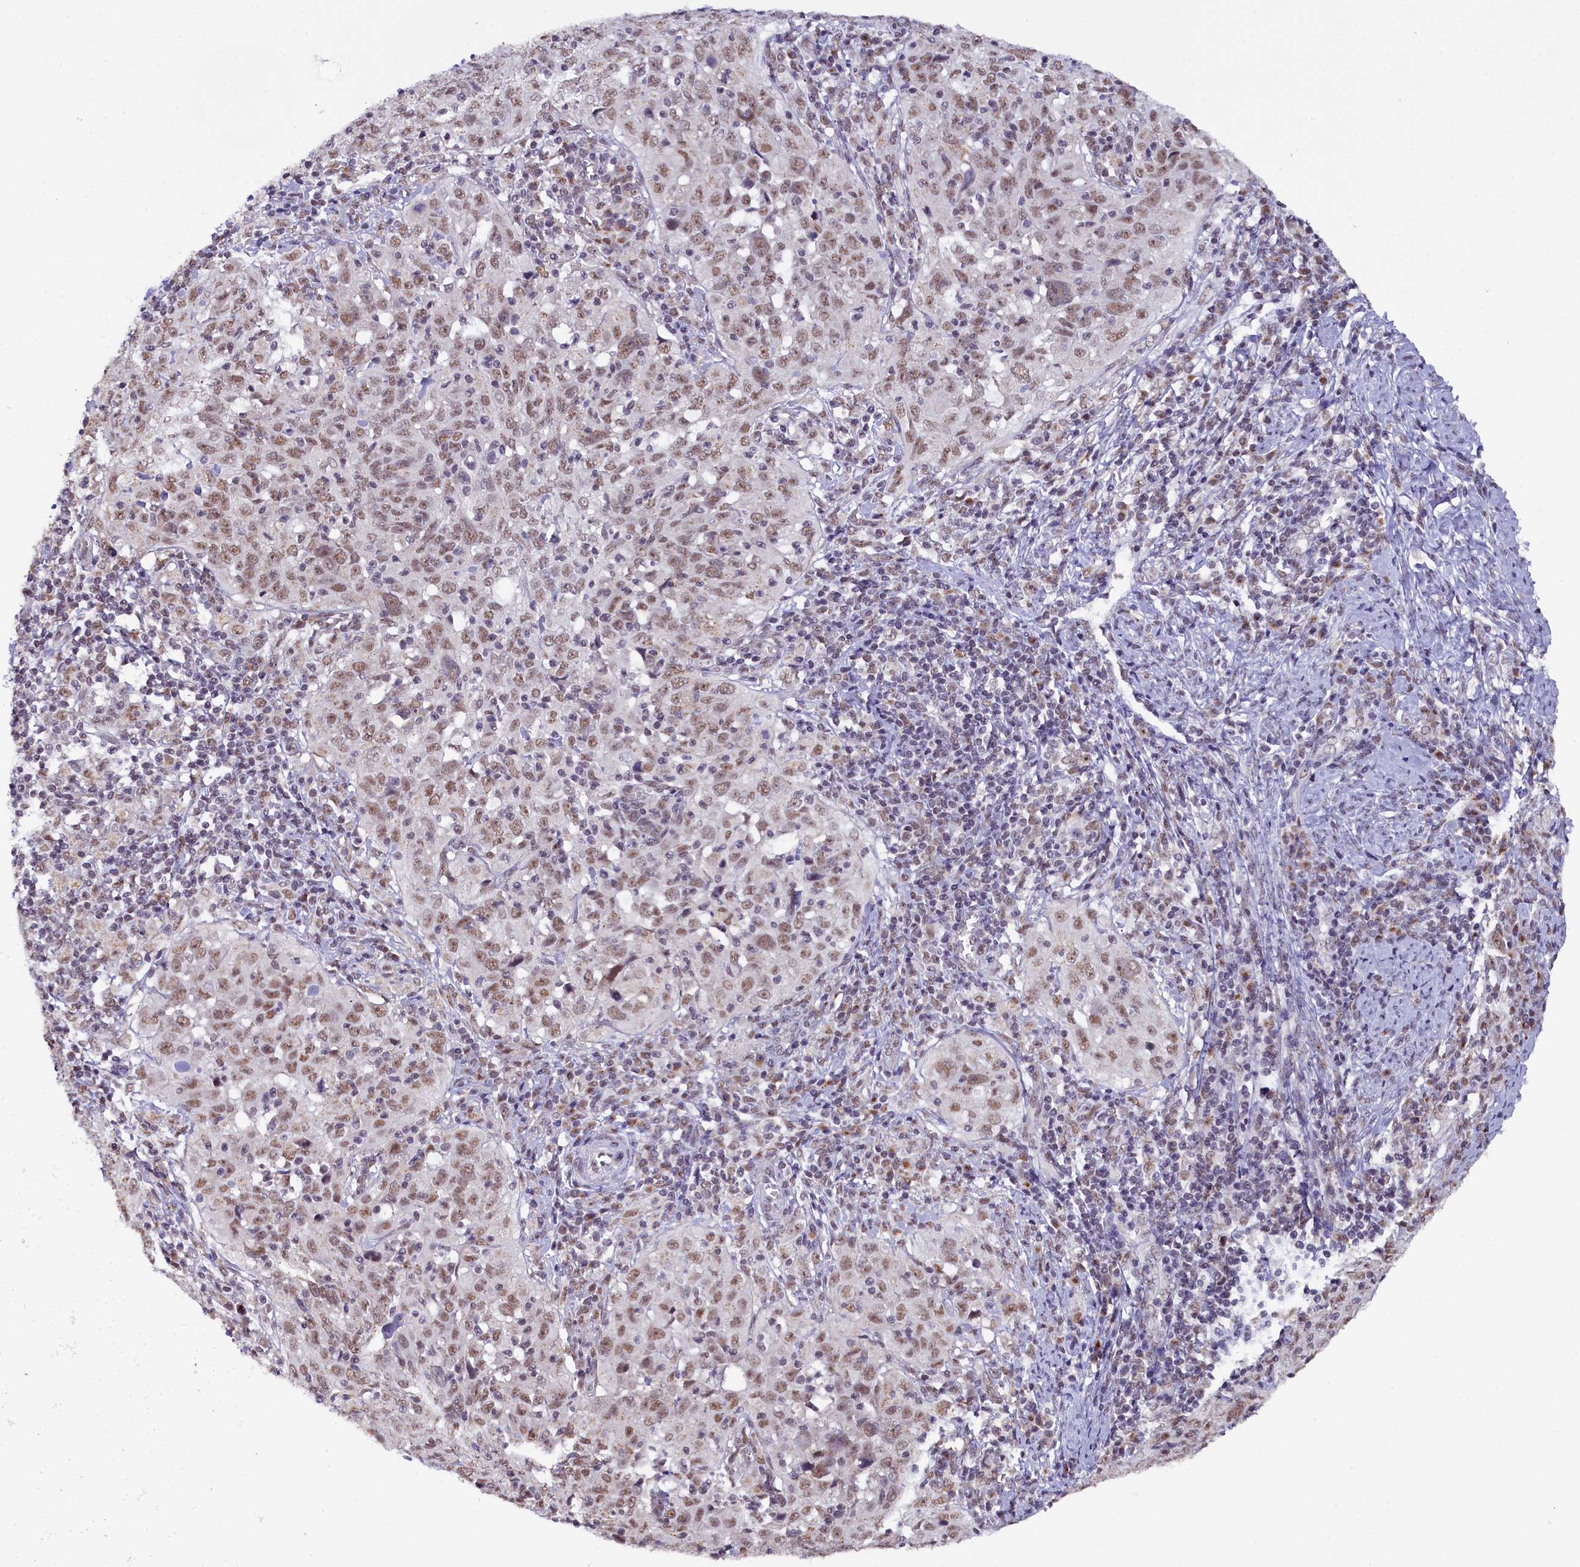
{"staining": {"intensity": "moderate", "quantity": ">75%", "location": "nuclear"}, "tissue": "cervical cancer", "cell_type": "Tumor cells", "image_type": "cancer", "snomed": [{"axis": "morphology", "description": "Normal tissue, NOS"}, {"axis": "morphology", "description": "Squamous cell carcinoma, NOS"}, {"axis": "topography", "description": "Cervix"}], "caption": "Cervical cancer tissue reveals moderate nuclear expression in about >75% of tumor cells", "gene": "NCBP1", "patient": {"sex": "female", "age": 31}}